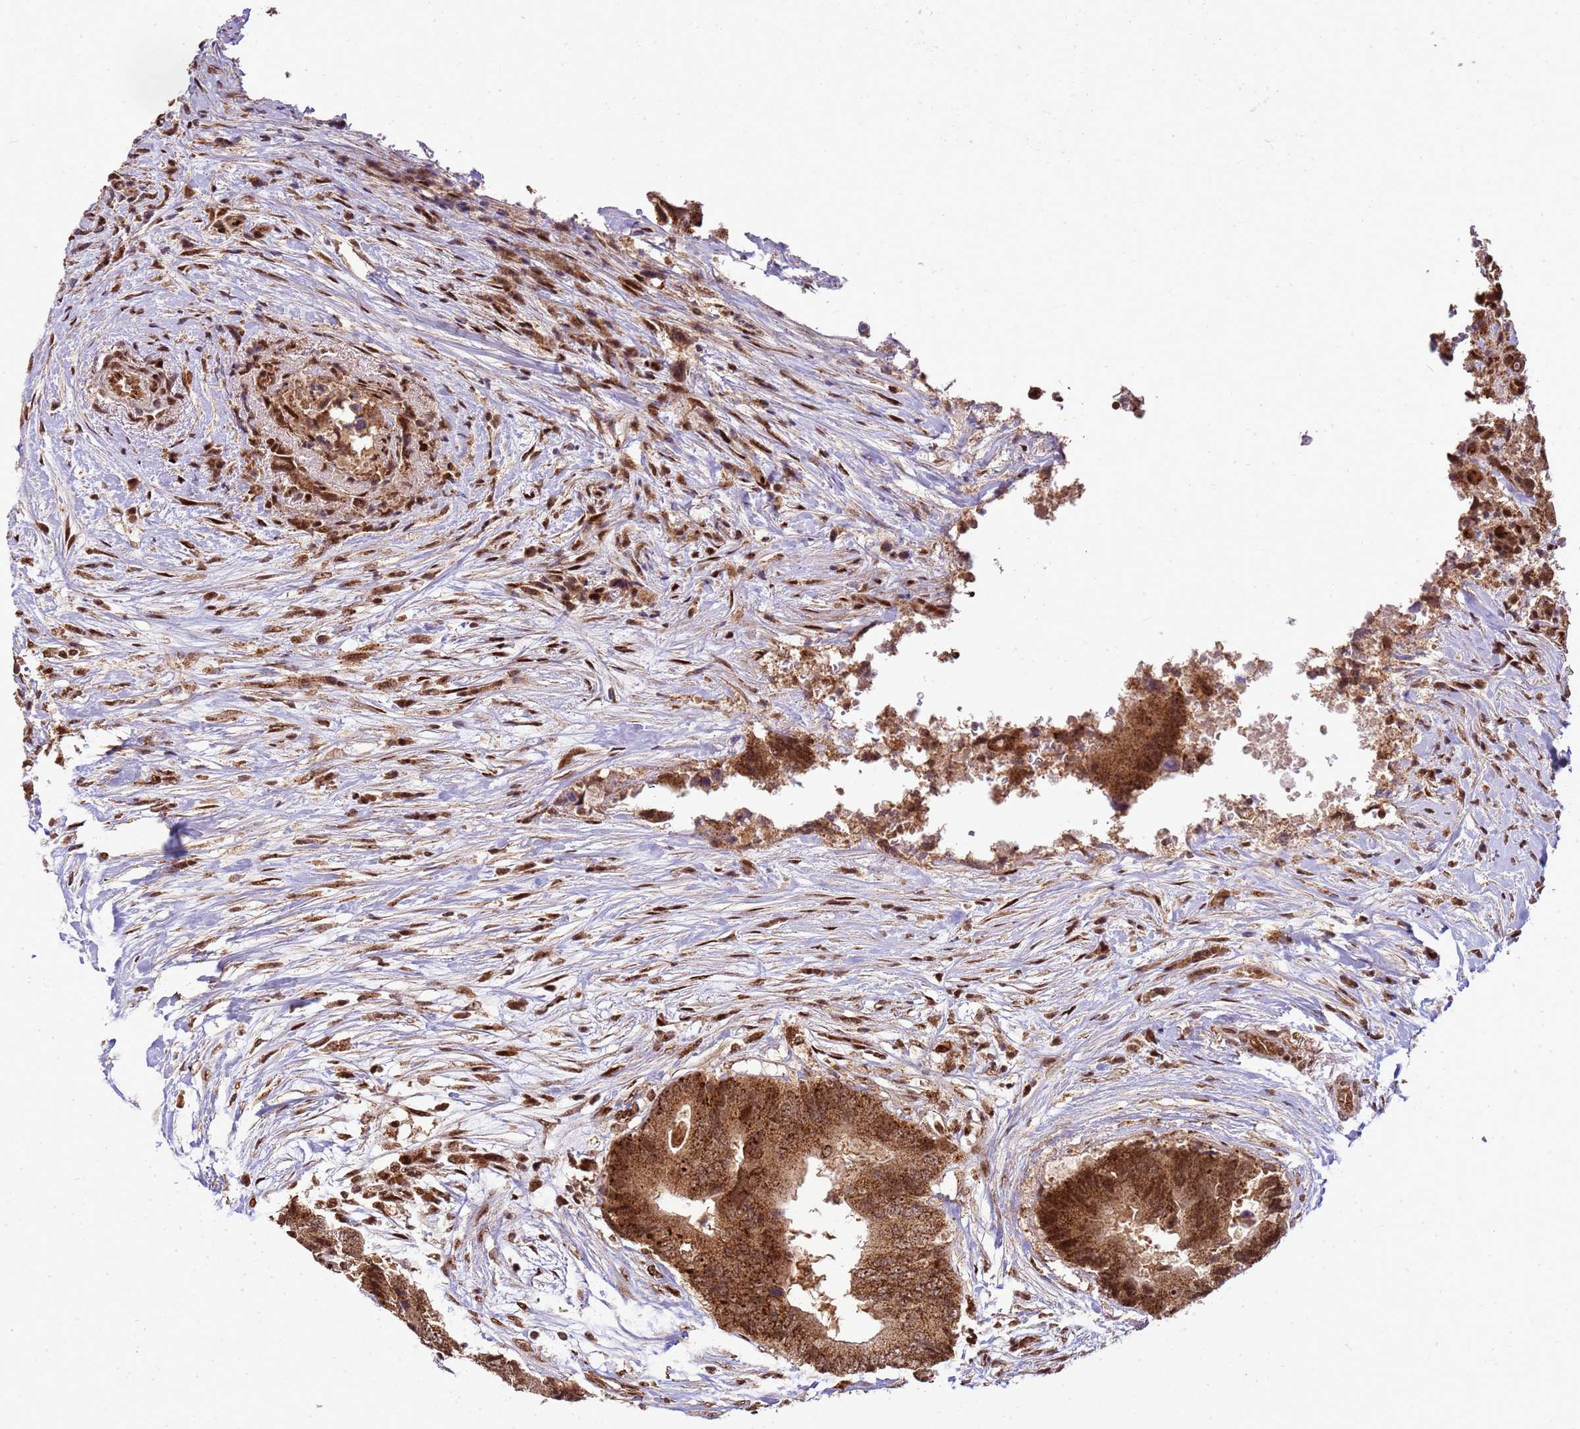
{"staining": {"intensity": "strong", "quantity": ">75%", "location": "cytoplasmic/membranous,nuclear"}, "tissue": "colorectal cancer", "cell_type": "Tumor cells", "image_type": "cancer", "snomed": [{"axis": "morphology", "description": "Adenocarcinoma, NOS"}, {"axis": "topography", "description": "Colon"}], "caption": "Immunohistochemical staining of adenocarcinoma (colorectal) reveals strong cytoplasmic/membranous and nuclear protein positivity in about >75% of tumor cells.", "gene": "PEX14", "patient": {"sex": "male", "age": 71}}